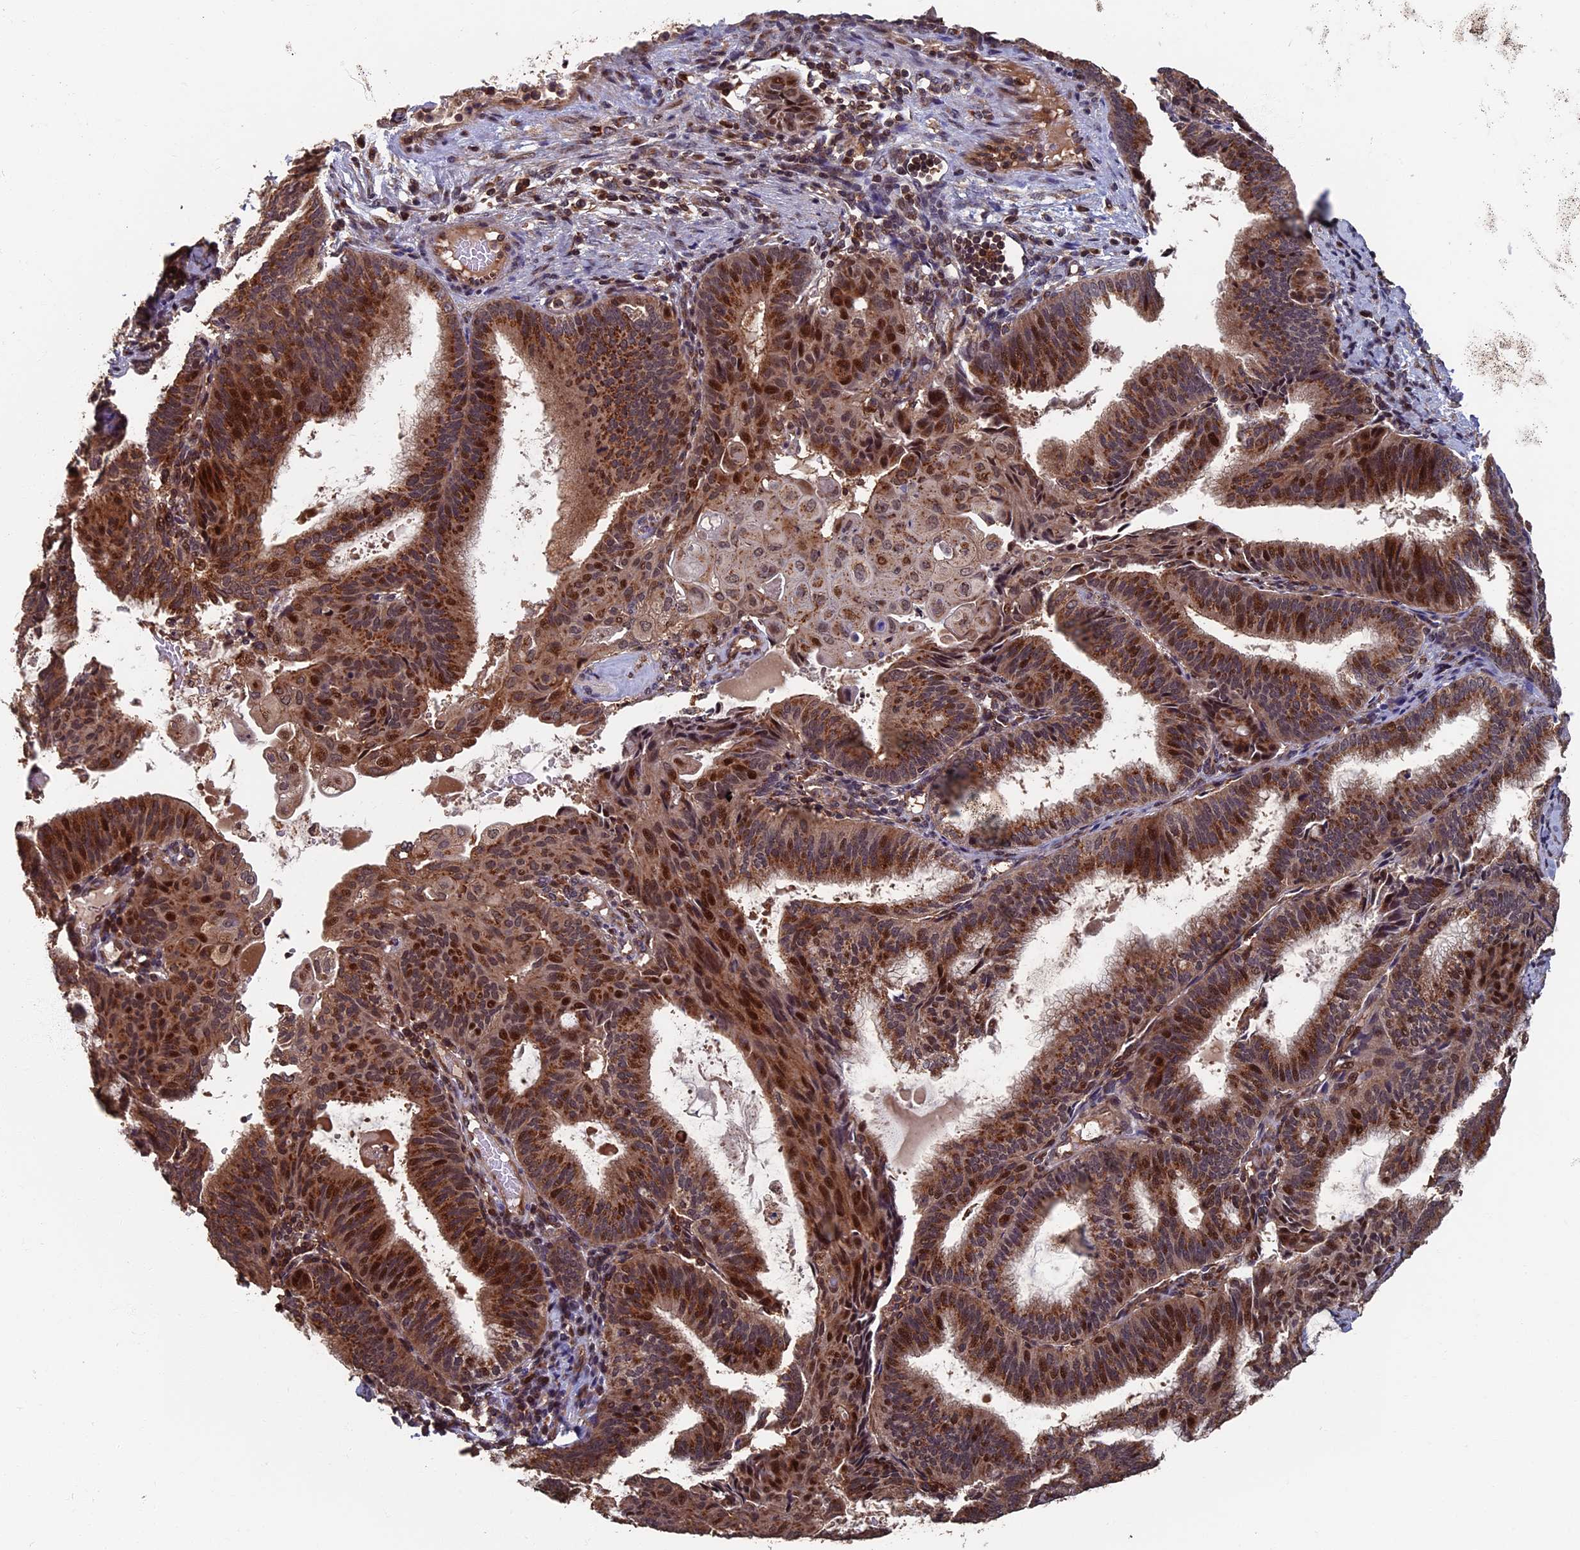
{"staining": {"intensity": "moderate", "quantity": ">75%", "location": "cytoplasmic/membranous,nuclear"}, "tissue": "endometrial cancer", "cell_type": "Tumor cells", "image_type": "cancer", "snomed": [{"axis": "morphology", "description": "Adenocarcinoma, NOS"}, {"axis": "topography", "description": "Endometrium"}], "caption": "Protein expression analysis of human endometrial cancer (adenocarcinoma) reveals moderate cytoplasmic/membranous and nuclear staining in about >75% of tumor cells.", "gene": "RASGRF1", "patient": {"sex": "female", "age": 49}}